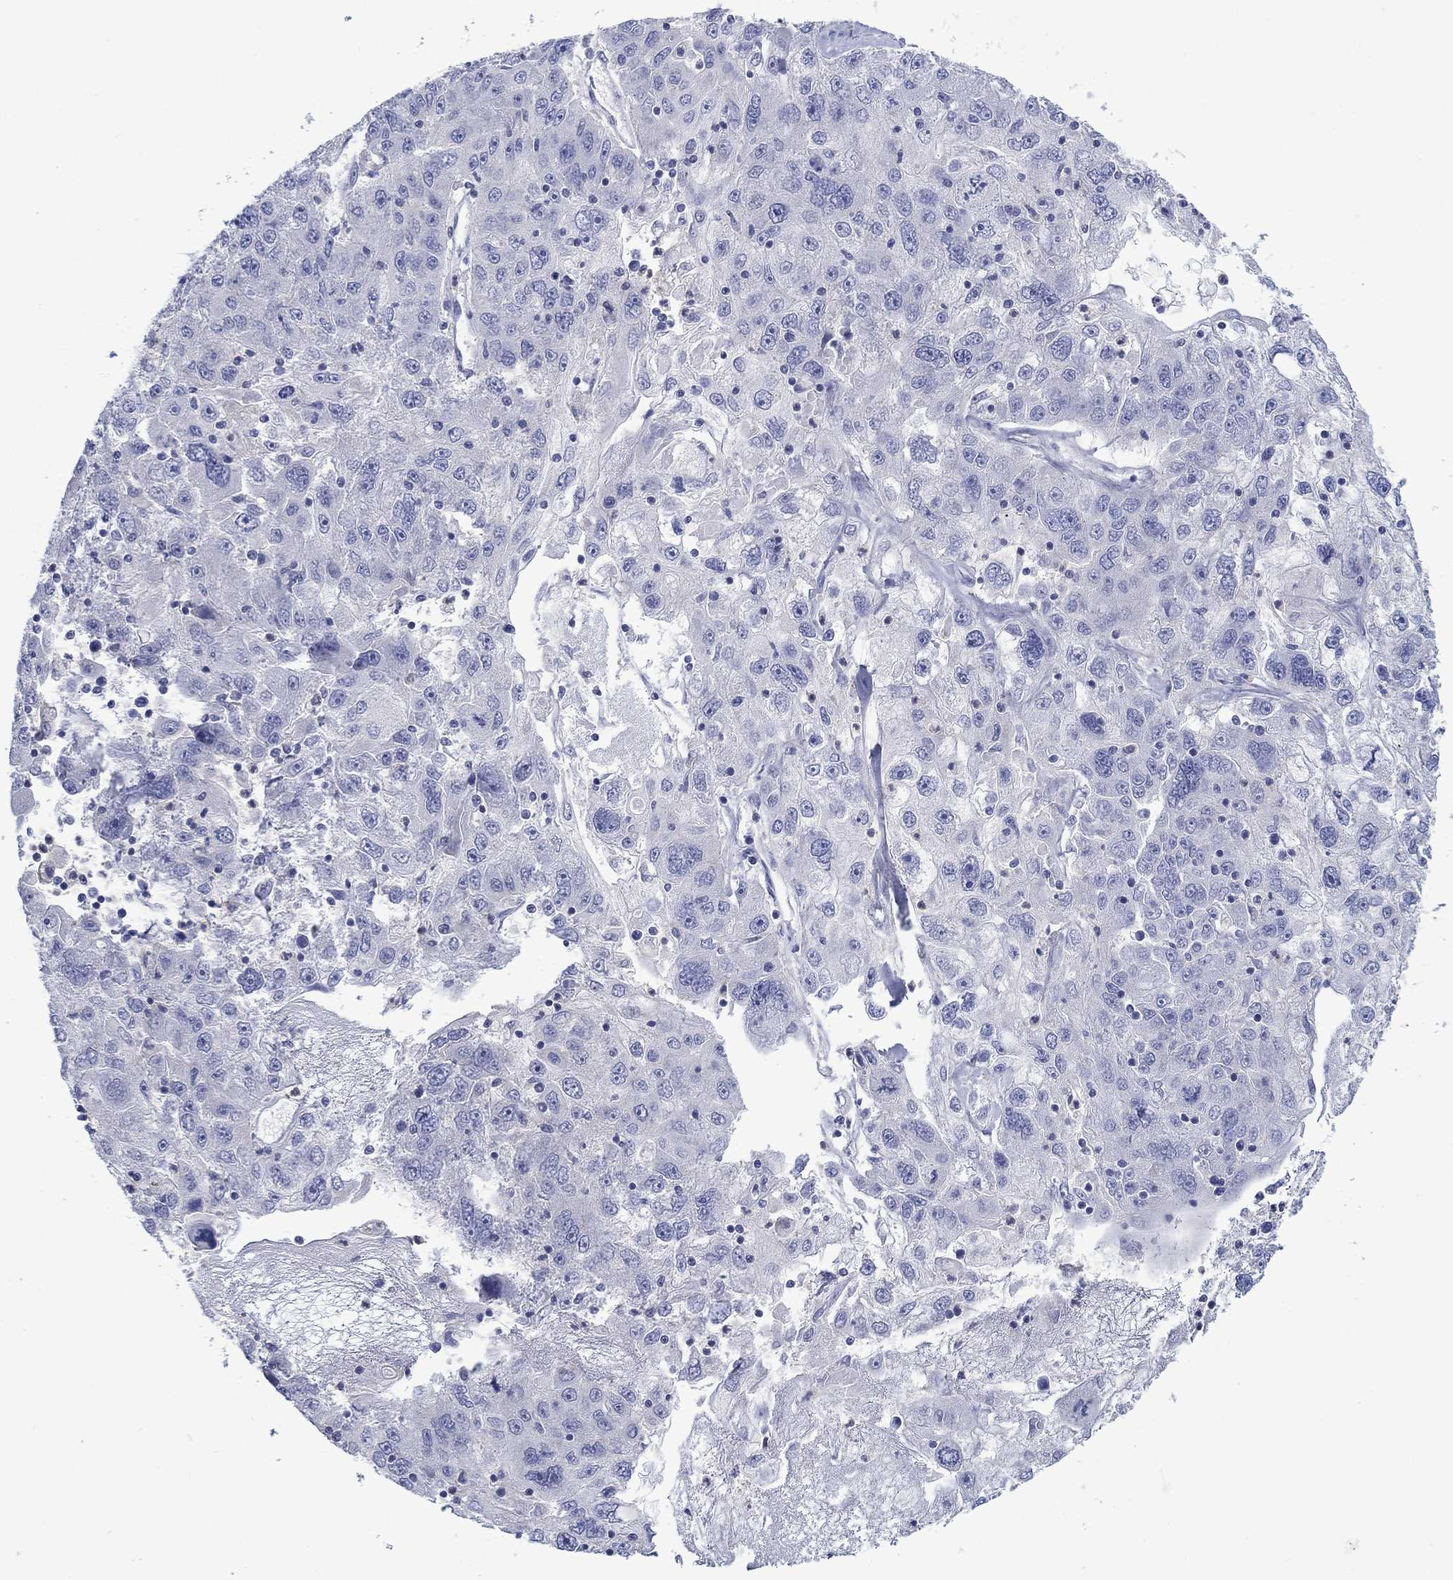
{"staining": {"intensity": "negative", "quantity": "none", "location": "none"}, "tissue": "stomach cancer", "cell_type": "Tumor cells", "image_type": "cancer", "snomed": [{"axis": "morphology", "description": "Adenocarcinoma, NOS"}, {"axis": "topography", "description": "Stomach"}], "caption": "High magnification brightfield microscopy of stomach cancer (adenocarcinoma) stained with DAB (3,3'-diaminobenzidine) (brown) and counterstained with hematoxylin (blue): tumor cells show no significant staining. (Immunohistochemistry, brightfield microscopy, high magnification).", "gene": "FER1L6", "patient": {"sex": "male", "age": 56}}